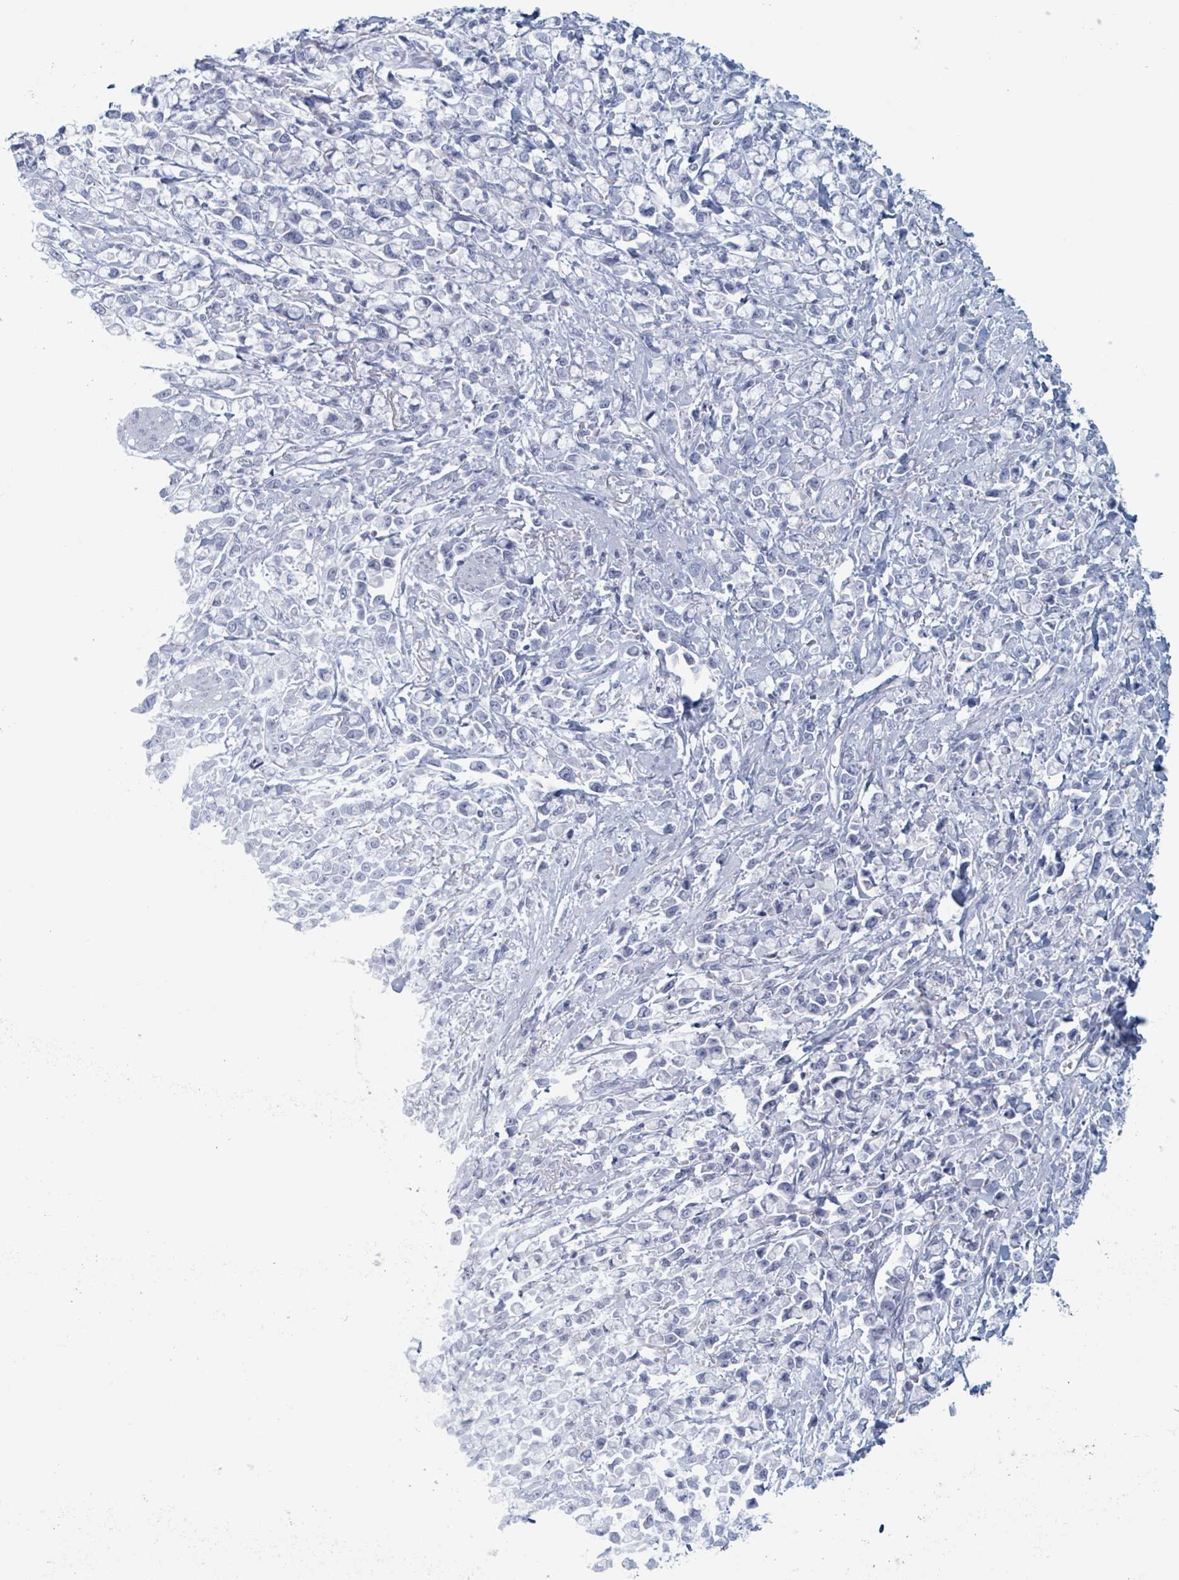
{"staining": {"intensity": "negative", "quantity": "none", "location": "none"}, "tissue": "stomach cancer", "cell_type": "Tumor cells", "image_type": "cancer", "snomed": [{"axis": "morphology", "description": "Adenocarcinoma, NOS"}, {"axis": "topography", "description": "Stomach"}], "caption": "Immunohistochemistry (IHC) micrograph of neoplastic tissue: stomach cancer (adenocarcinoma) stained with DAB (3,3'-diaminobenzidine) demonstrates no significant protein staining in tumor cells.", "gene": "KLK4", "patient": {"sex": "female", "age": 81}}